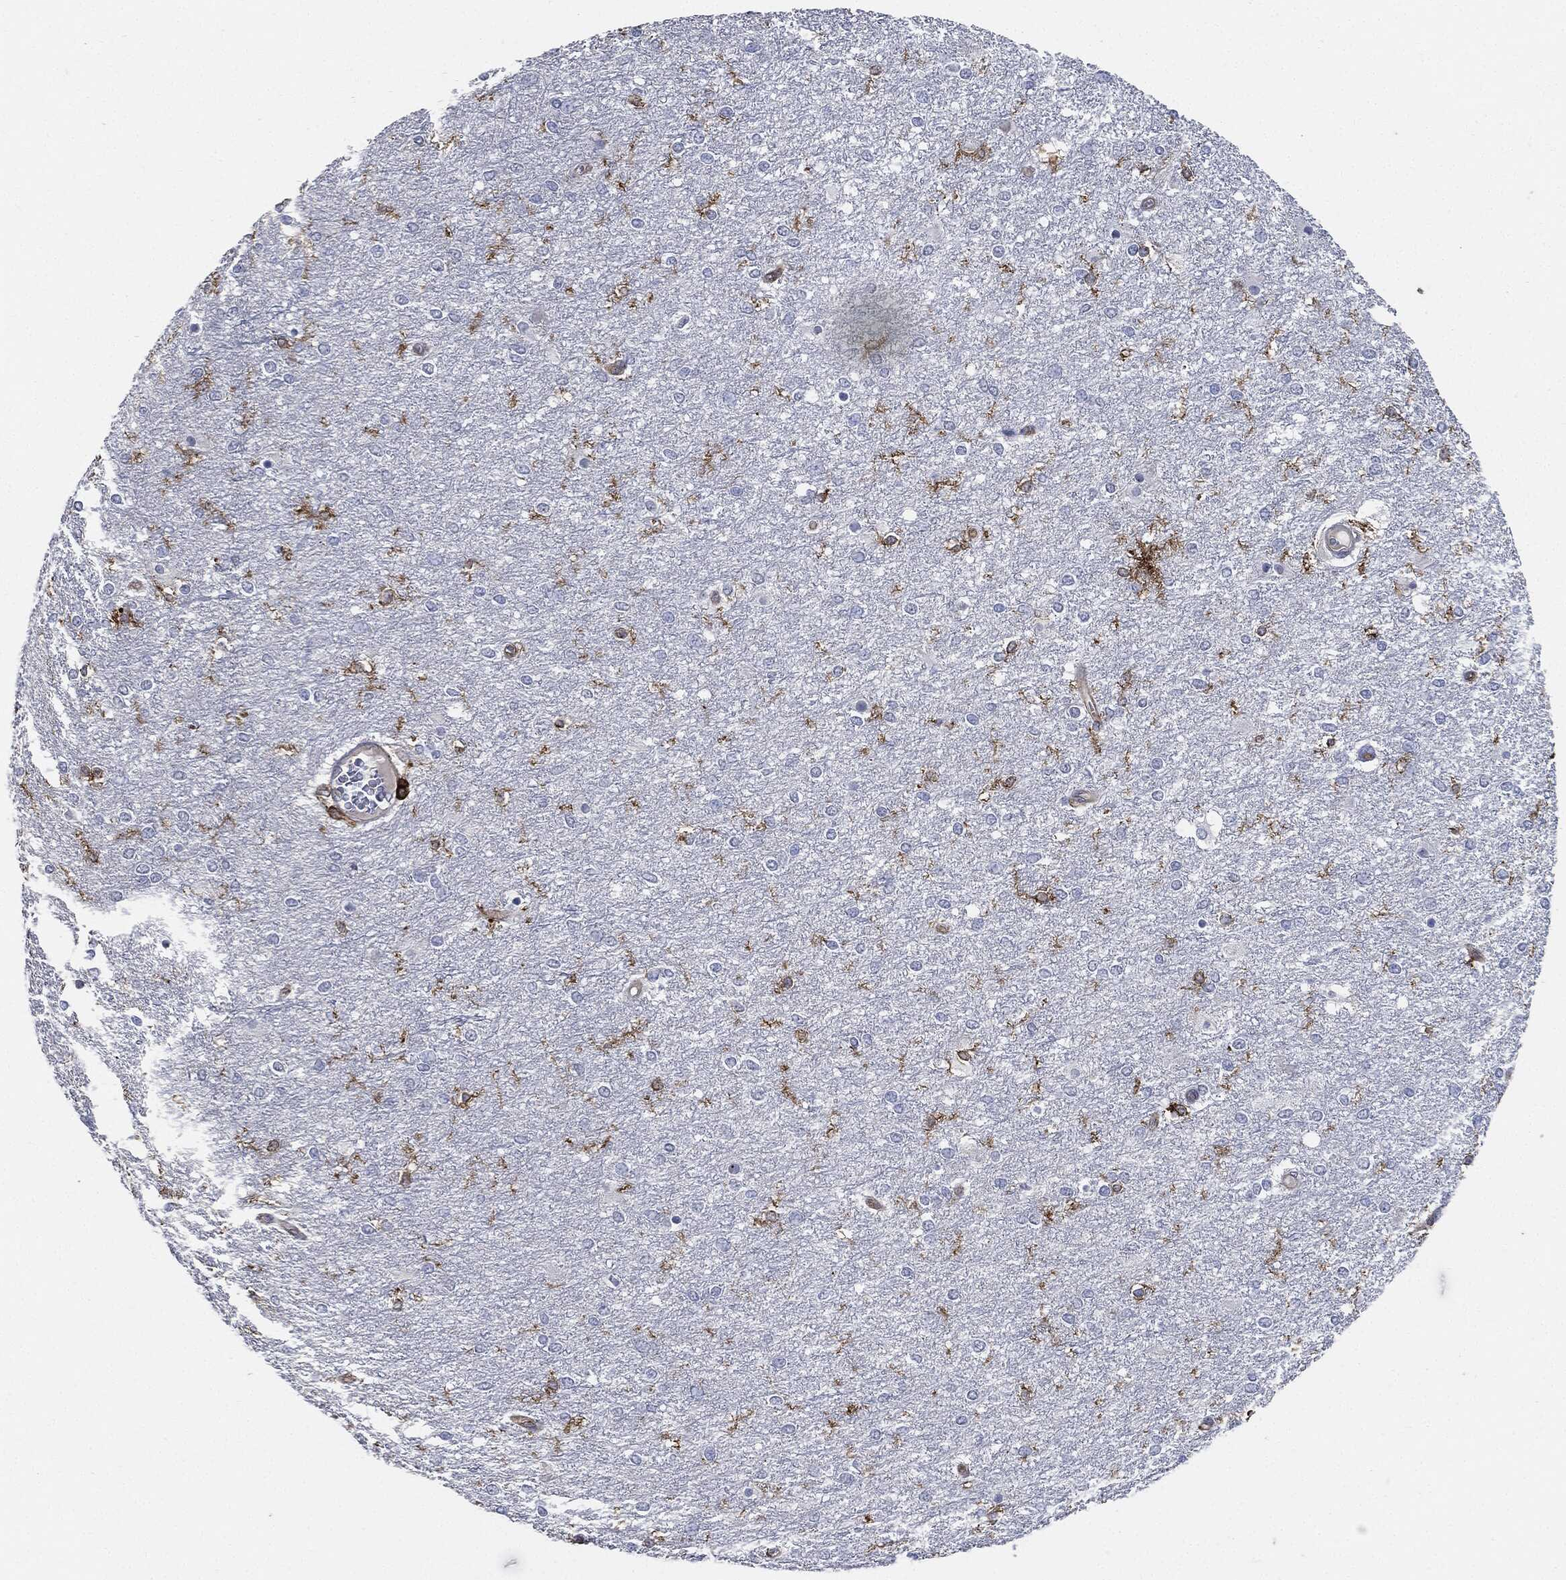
{"staining": {"intensity": "negative", "quantity": "none", "location": "none"}, "tissue": "glioma", "cell_type": "Tumor cells", "image_type": "cancer", "snomed": [{"axis": "morphology", "description": "Glioma, malignant, High grade"}, {"axis": "topography", "description": "Brain"}], "caption": "A micrograph of glioma stained for a protein exhibits no brown staining in tumor cells.", "gene": "PTPRC", "patient": {"sex": "female", "age": 61}}